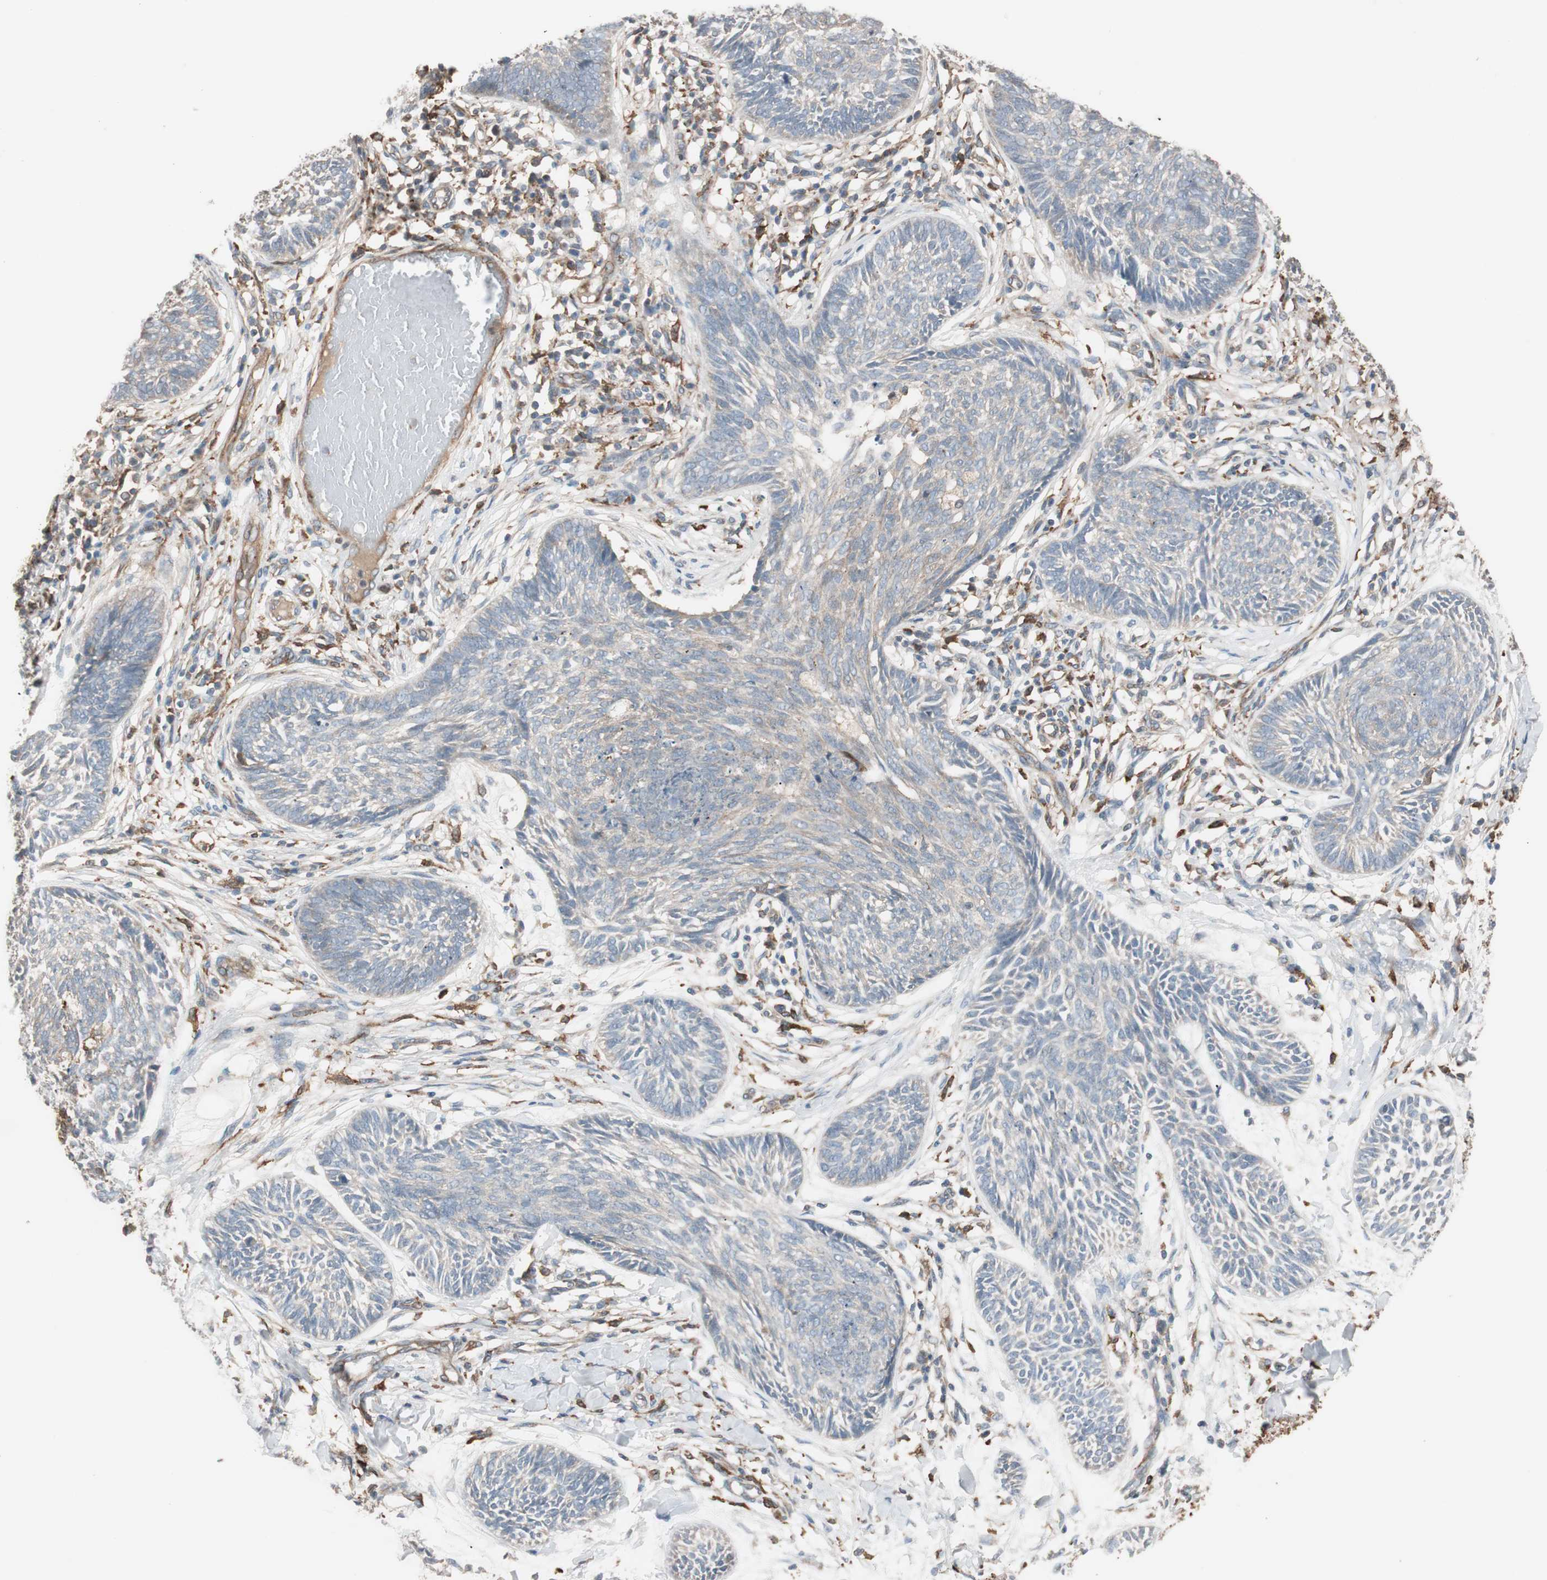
{"staining": {"intensity": "weak", "quantity": "25%-75%", "location": "cytoplasmic/membranous"}, "tissue": "skin cancer", "cell_type": "Tumor cells", "image_type": "cancer", "snomed": [{"axis": "morphology", "description": "Papilloma, NOS"}, {"axis": "morphology", "description": "Basal cell carcinoma"}, {"axis": "topography", "description": "Skin"}], "caption": "Immunohistochemistry (IHC) photomicrograph of skin cancer stained for a protein (brown), which shows low levels of weak cytoplasmic/membranous expression in approximately 25%-75% of tumor cells.", "gene": "STAB1", "patient": {"sex": "male", "age": 87}}